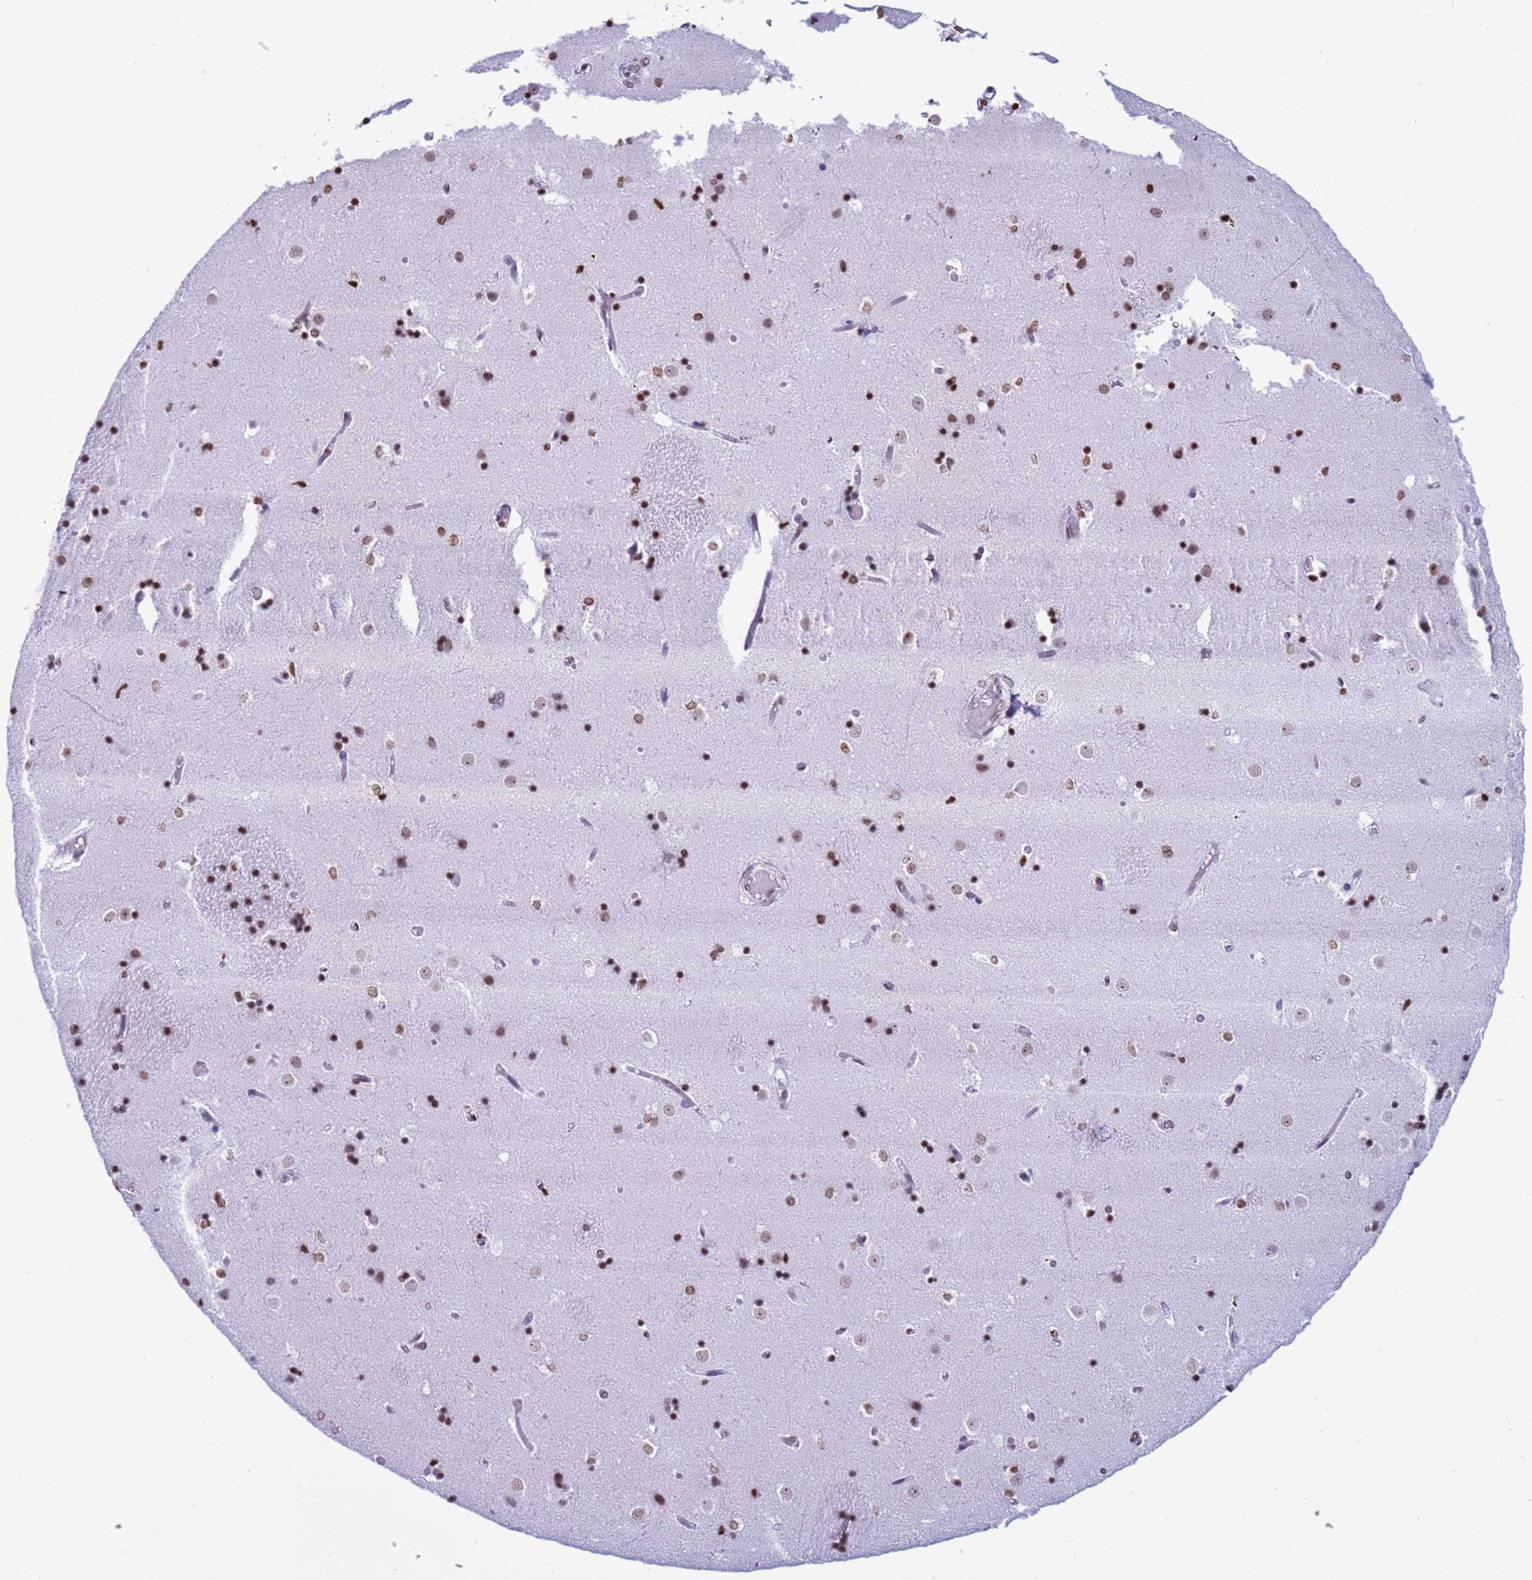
{"staining": {"intensity": "strong", "quantity": ">75%", "location": "nuclear"}, "tissue": "caudate", "cell_type": "Glial cells", "image_type": "normal", "snomed": [{"axis": "morphology", "description": "Normal tissue, NOS"}, {"axis": "topography", "description": "Lateral ventricle wall"}], "caption": "About >75% of glial cells in benign human caudate exhibit strong nuclear protein staining as visualized by brown immunohistochemical staining.", "gene": "H4C11", "patient": {"sex": "female", "age": 52}}